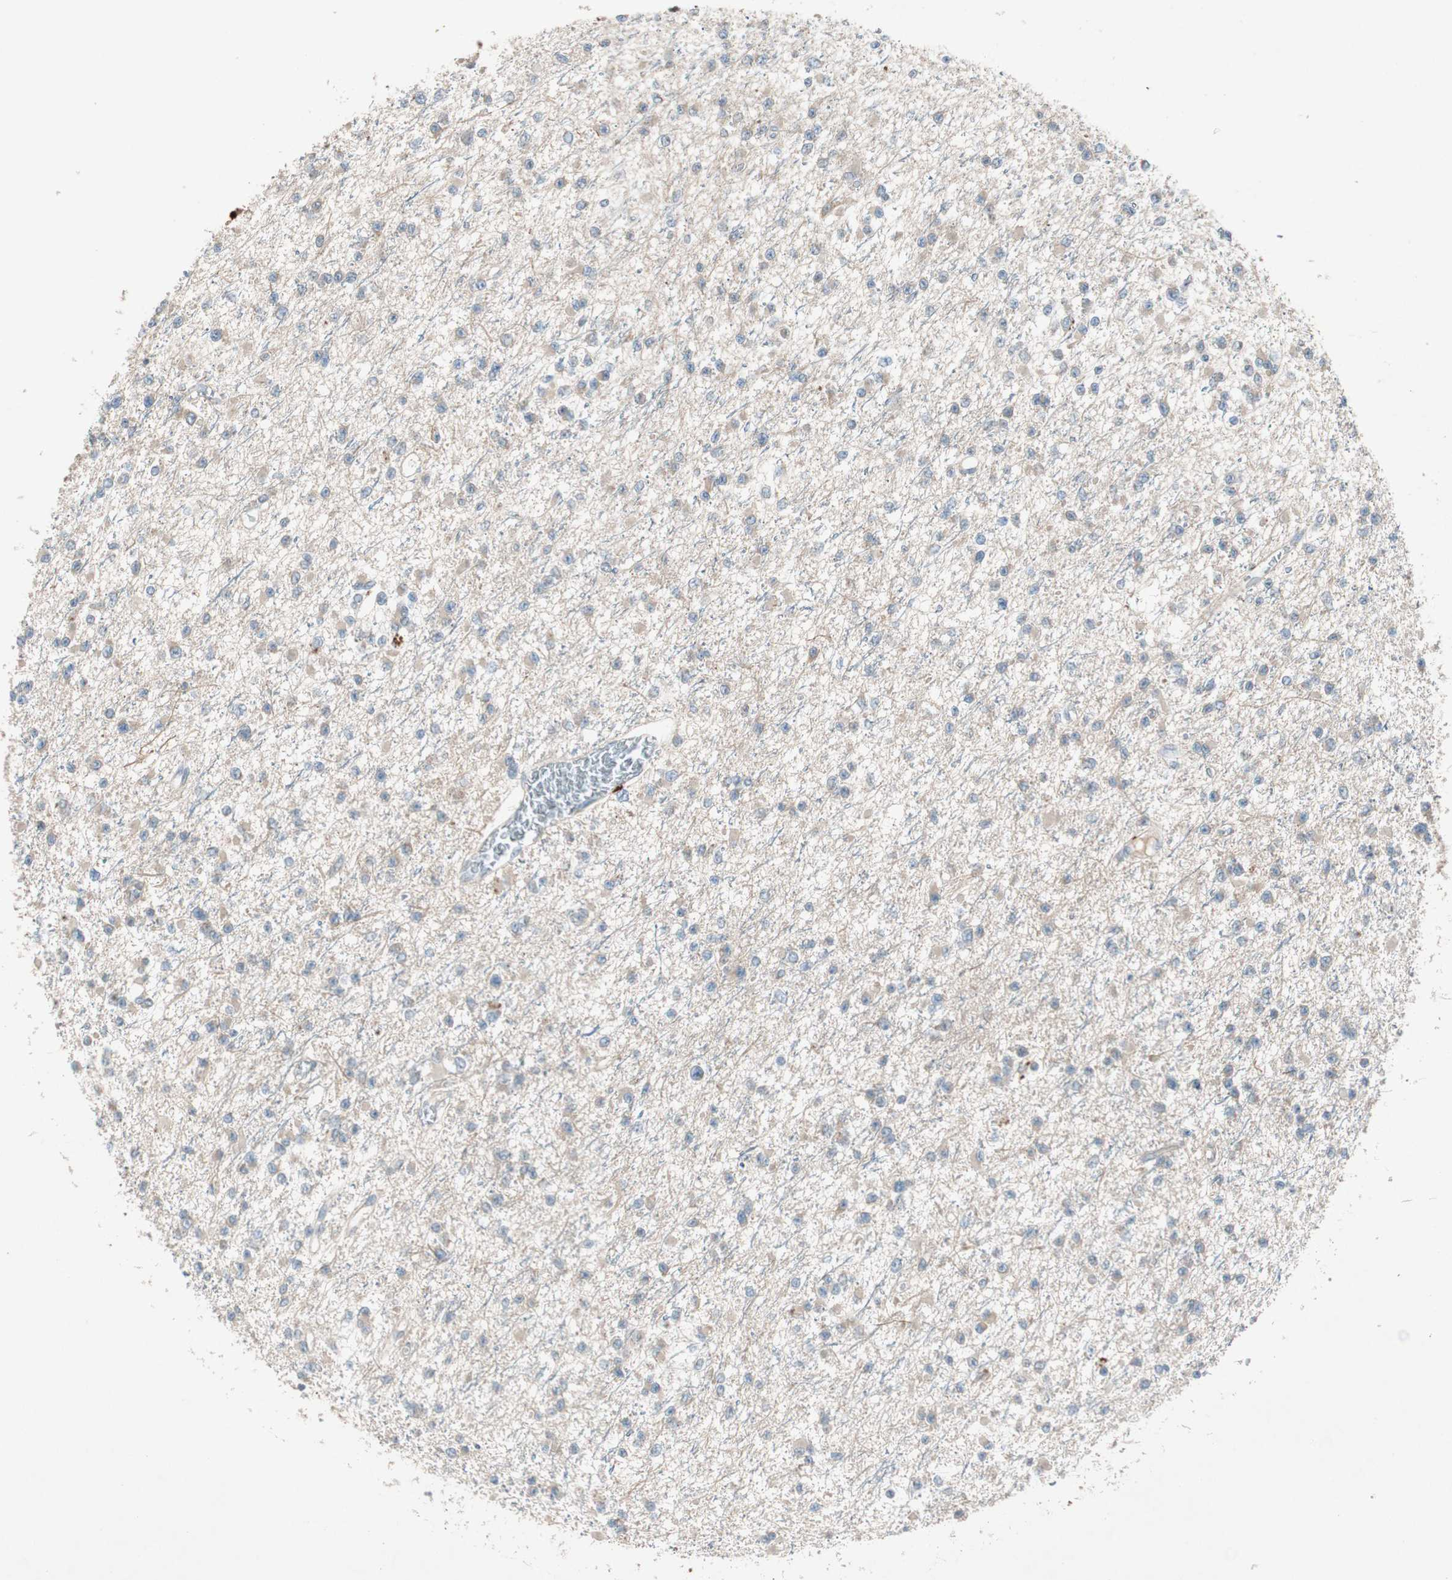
{"staining": {"intensity": "weak", "quantity": ">75%", "location": "cytoplasmic/membranous"}, "tissue": "glioma", "cell_type": "Tumor cells", "image_type": "cancer", "snomed": [{"axis": "morphology", "description": "Glioma, malignant, Low grade"}, {"axis": "topography", "description": "Brain"}], "caption": "Glioma was stained to show a protein in brown. There is low levels of weak cytoplasmic/membranous expression in approximately >75% of tumor cells. (DAB = brown stain, brightfield microscopy at high magnification).", "gene": "APOO", "patient": {"sex": "female", "age": 22}}